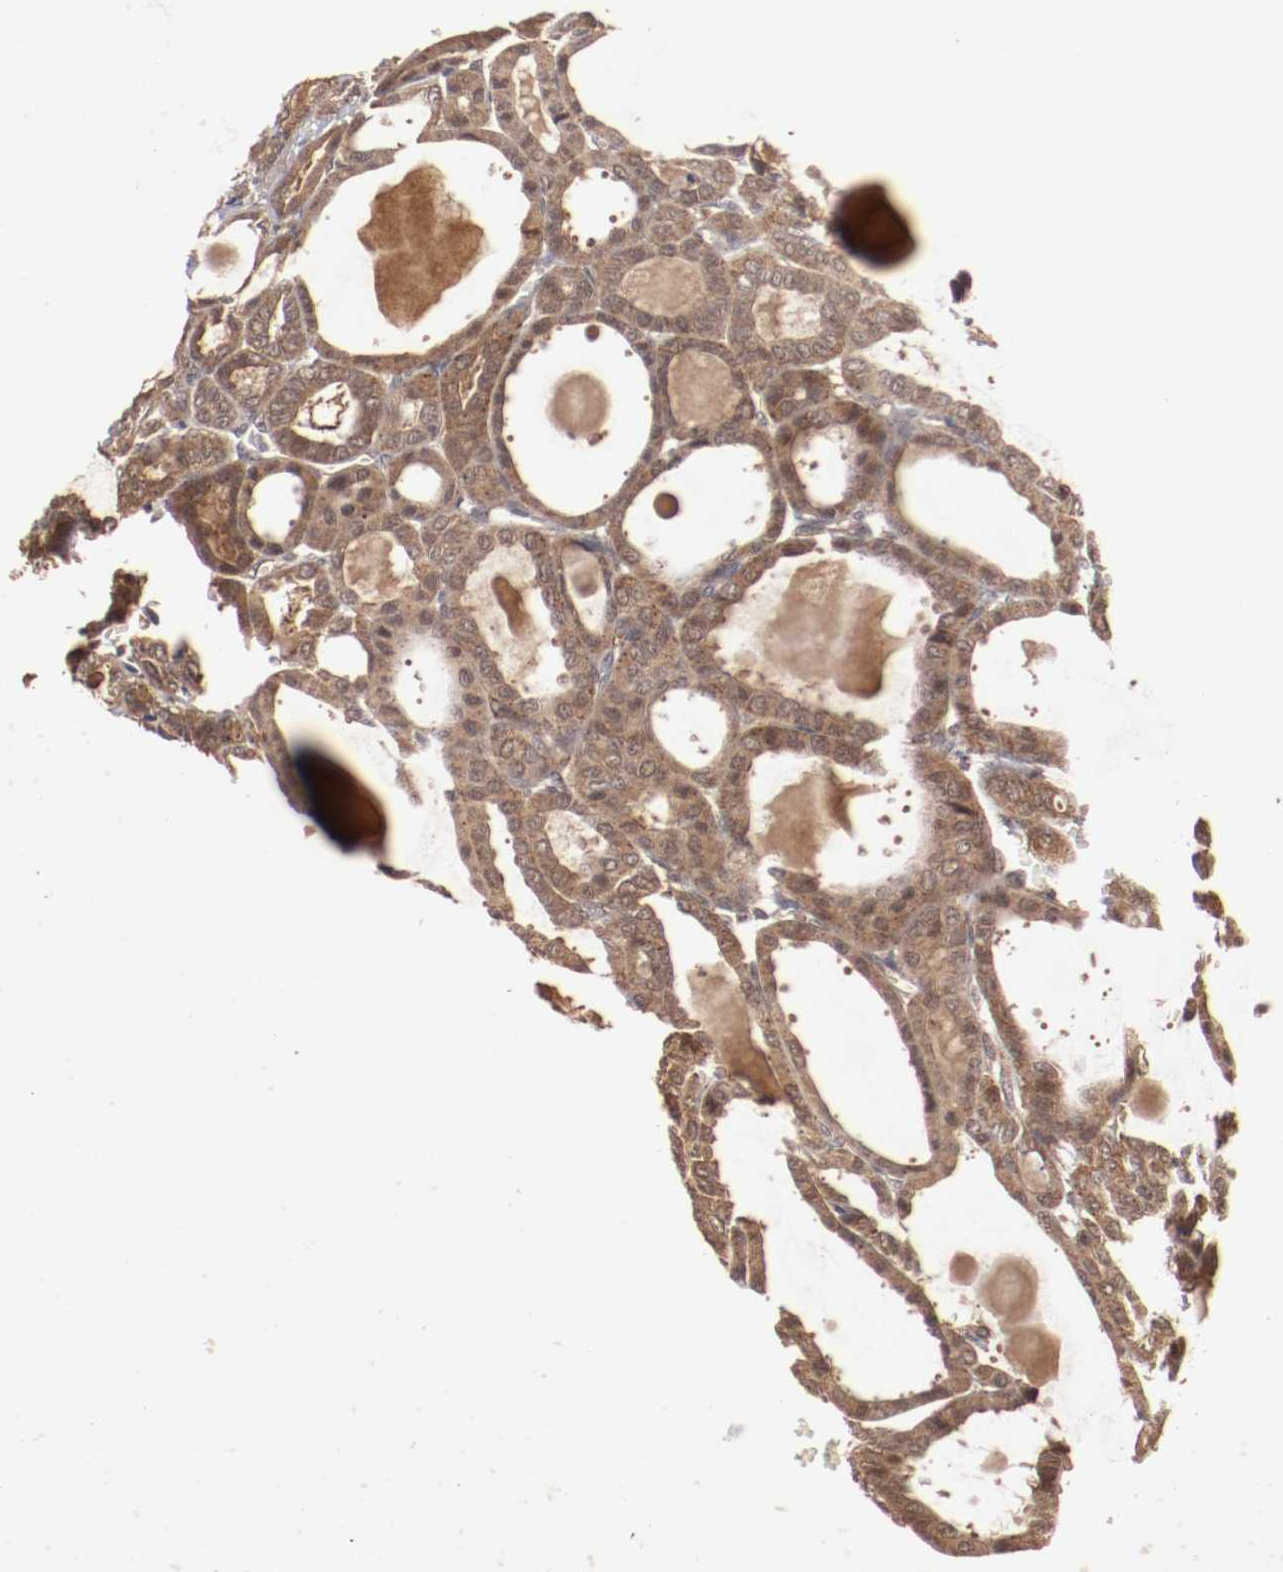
{"staining": {"intensity": "moderate", "quantity": ">75%", "location": "cytoplasmic/membranous"}, "tissue": "thyroid cancer", "cell_type": "Tumor cells", "image_type": "cancer", "snomed": [{"axis": "morphology", "description": "Carcinoma, NOS"}, {"axis": "topography", "description": "Thyroid gland"}], "caption": "Brown immunohistochemical staining in human carcinoma (thyroid) demonstrates moderate cytoplasmic/membranous staining in approximately >75% of tumor cells. The staining was performed using DAB, with brown indicating positive protein expression. Nuclei are stained blue with hematoxylin.", "gene": "TENM1", "patient": {"sex": "female", "age": 91}}